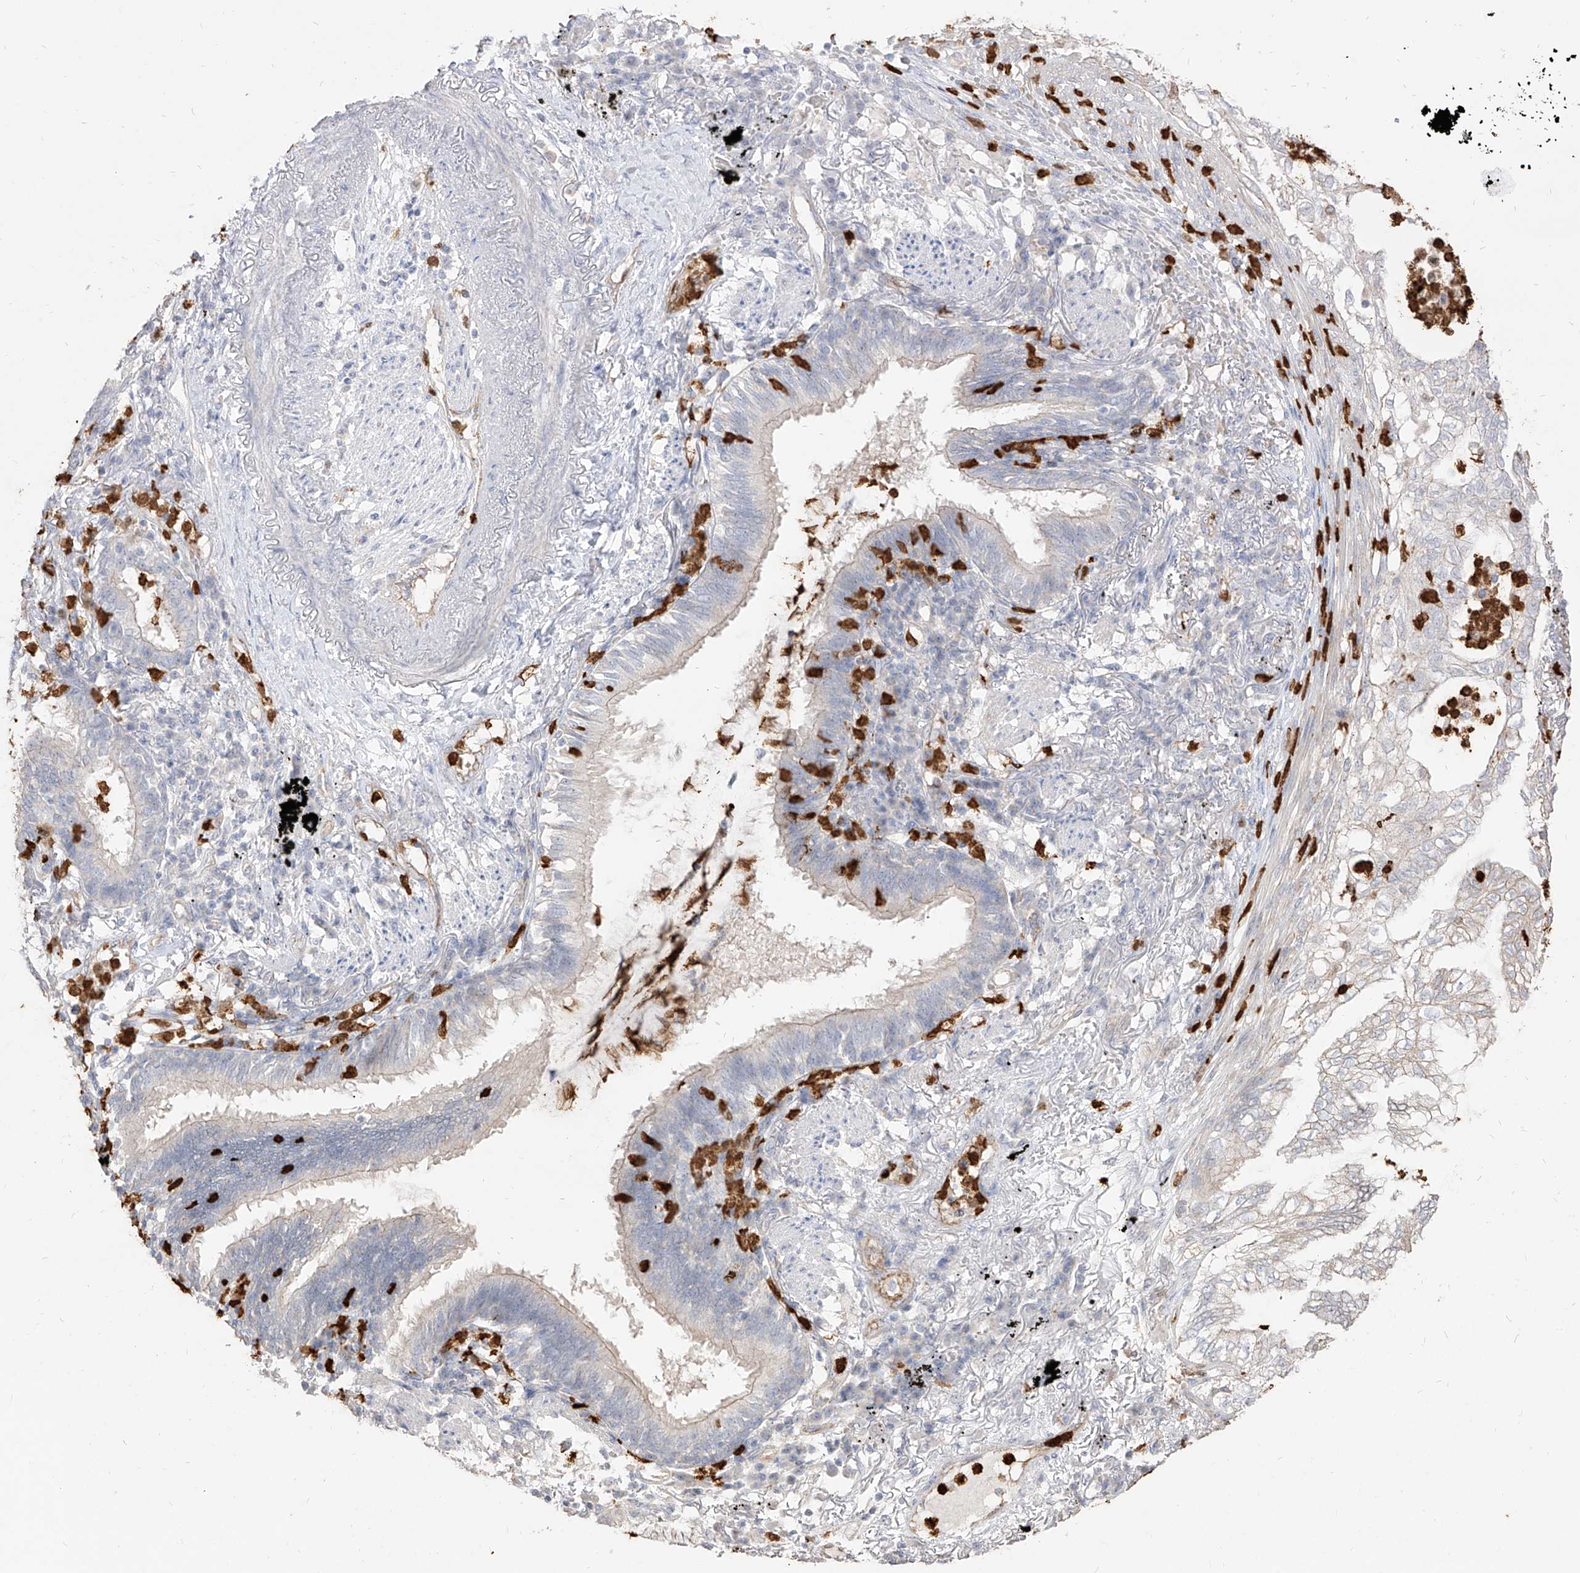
{"staining": {"intensity": "negative", "quantity": "none", "location": "none"}, "tissue": "lung cancer", "cell_type": "Tumor cells", "image_type": "cancer", "snomed": [{"axis": "morphology", "description": "Adenocarcinoma, NOS"}, {"axis": "topography", "description": "Lung"}], "caption": "Tumor cells show no significant expression in lung adenocarcinoma. (IHC, brightfield microscopy, high magnification).", "gene": "ZNF227", "patient": {"sex": "female", "age": 70}}